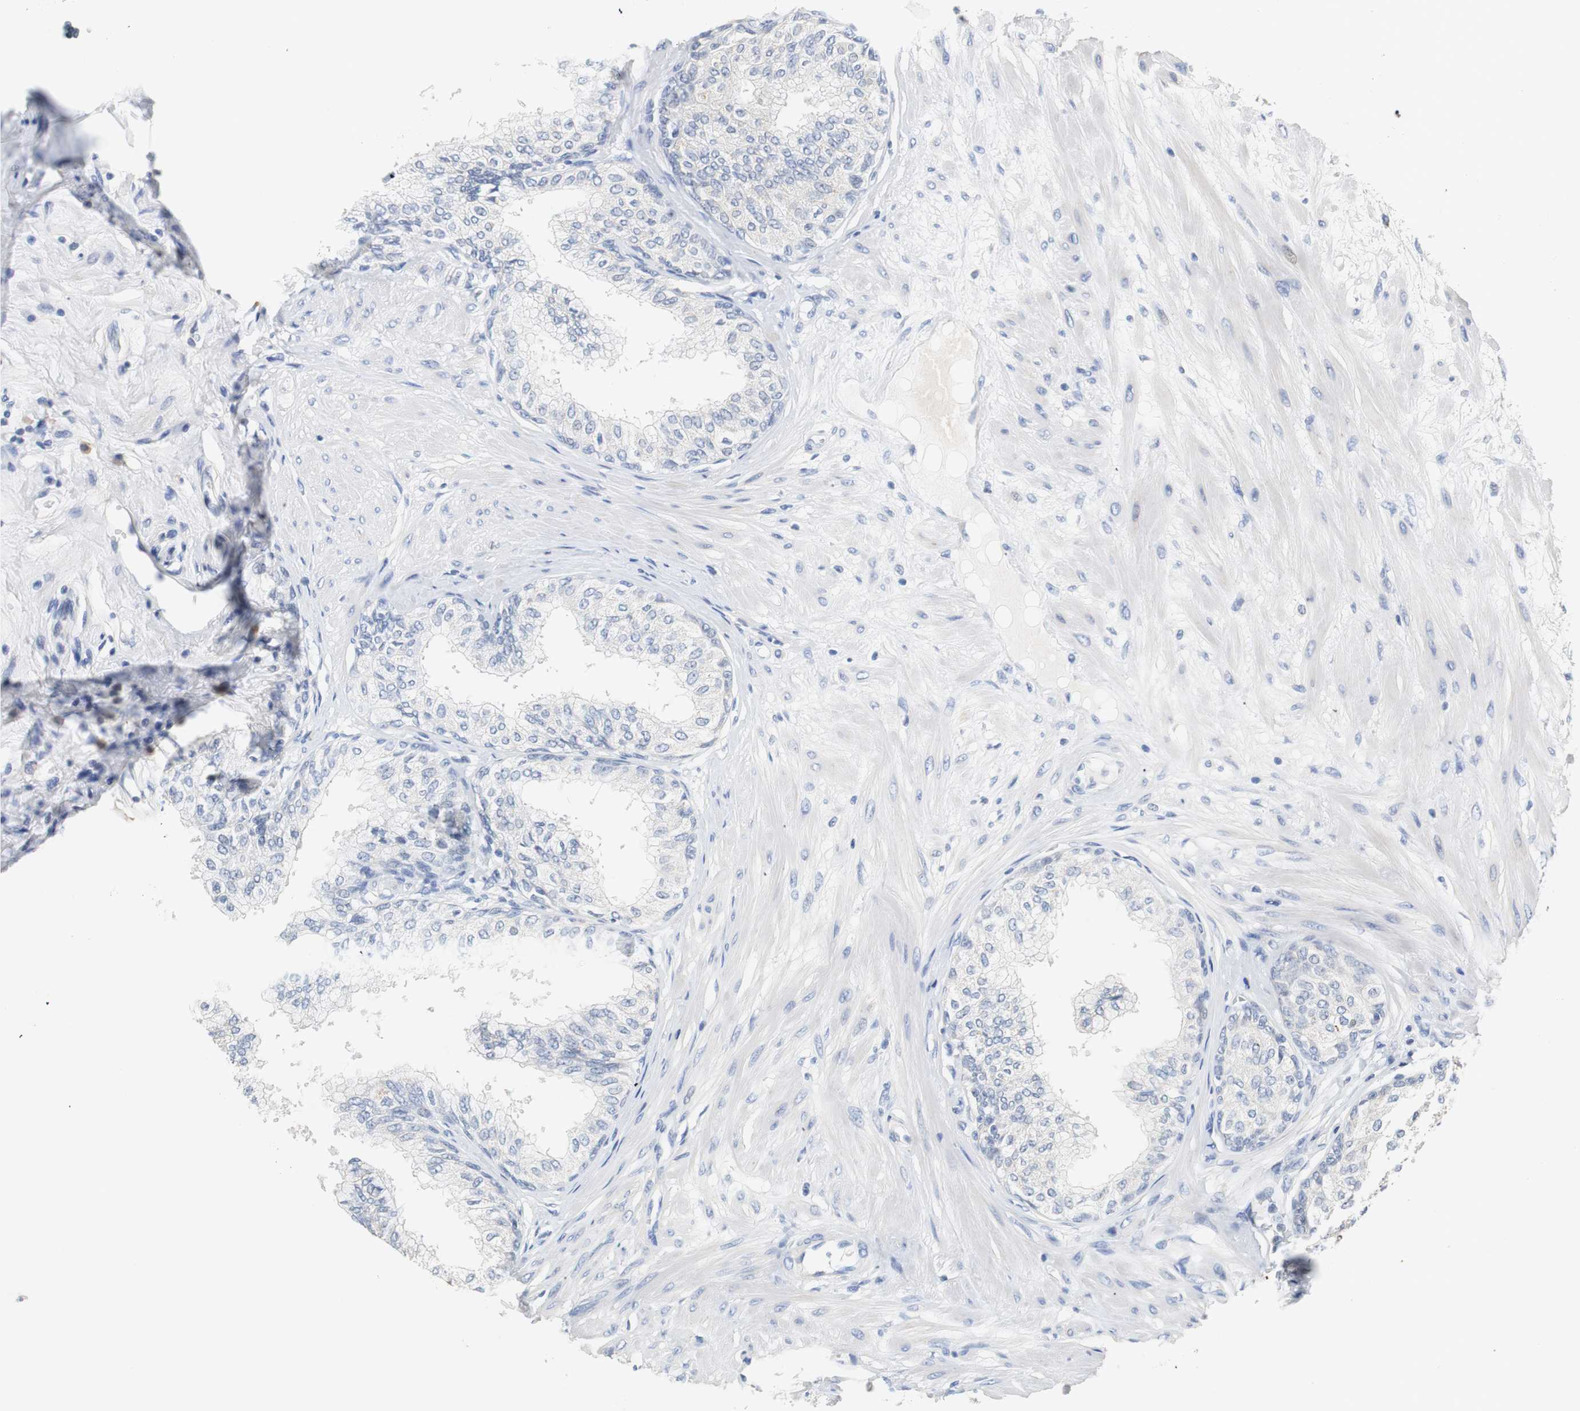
{"staining": {"intensity": "negative", "quantity": "none", "location": "none"}, "tissue": "prostate", "cell_type": "Glandular cells", "image_type": "normal", "snomed": [{"axis": "morphology", "description": "Normal tissue, NOS"}, {"axis": "topography", "description": "Prostate"}, {"axis": "topography", "description": "Seminal veicle"}], "caption": "Immunohistochemistry histopathology image of unremarkable prostate: human prostate stained with DAB exhibits no significant protein positivity in glandular cells. Brightfield microscopy of immunohistochemistry (IHC) stained with DAB (3,3'-diaminobenzidine) (brown) and hematoxylin (blue), captured at high magnification.", "gene": "PCK1", "patient": {"sex": "male", "age": 60}}